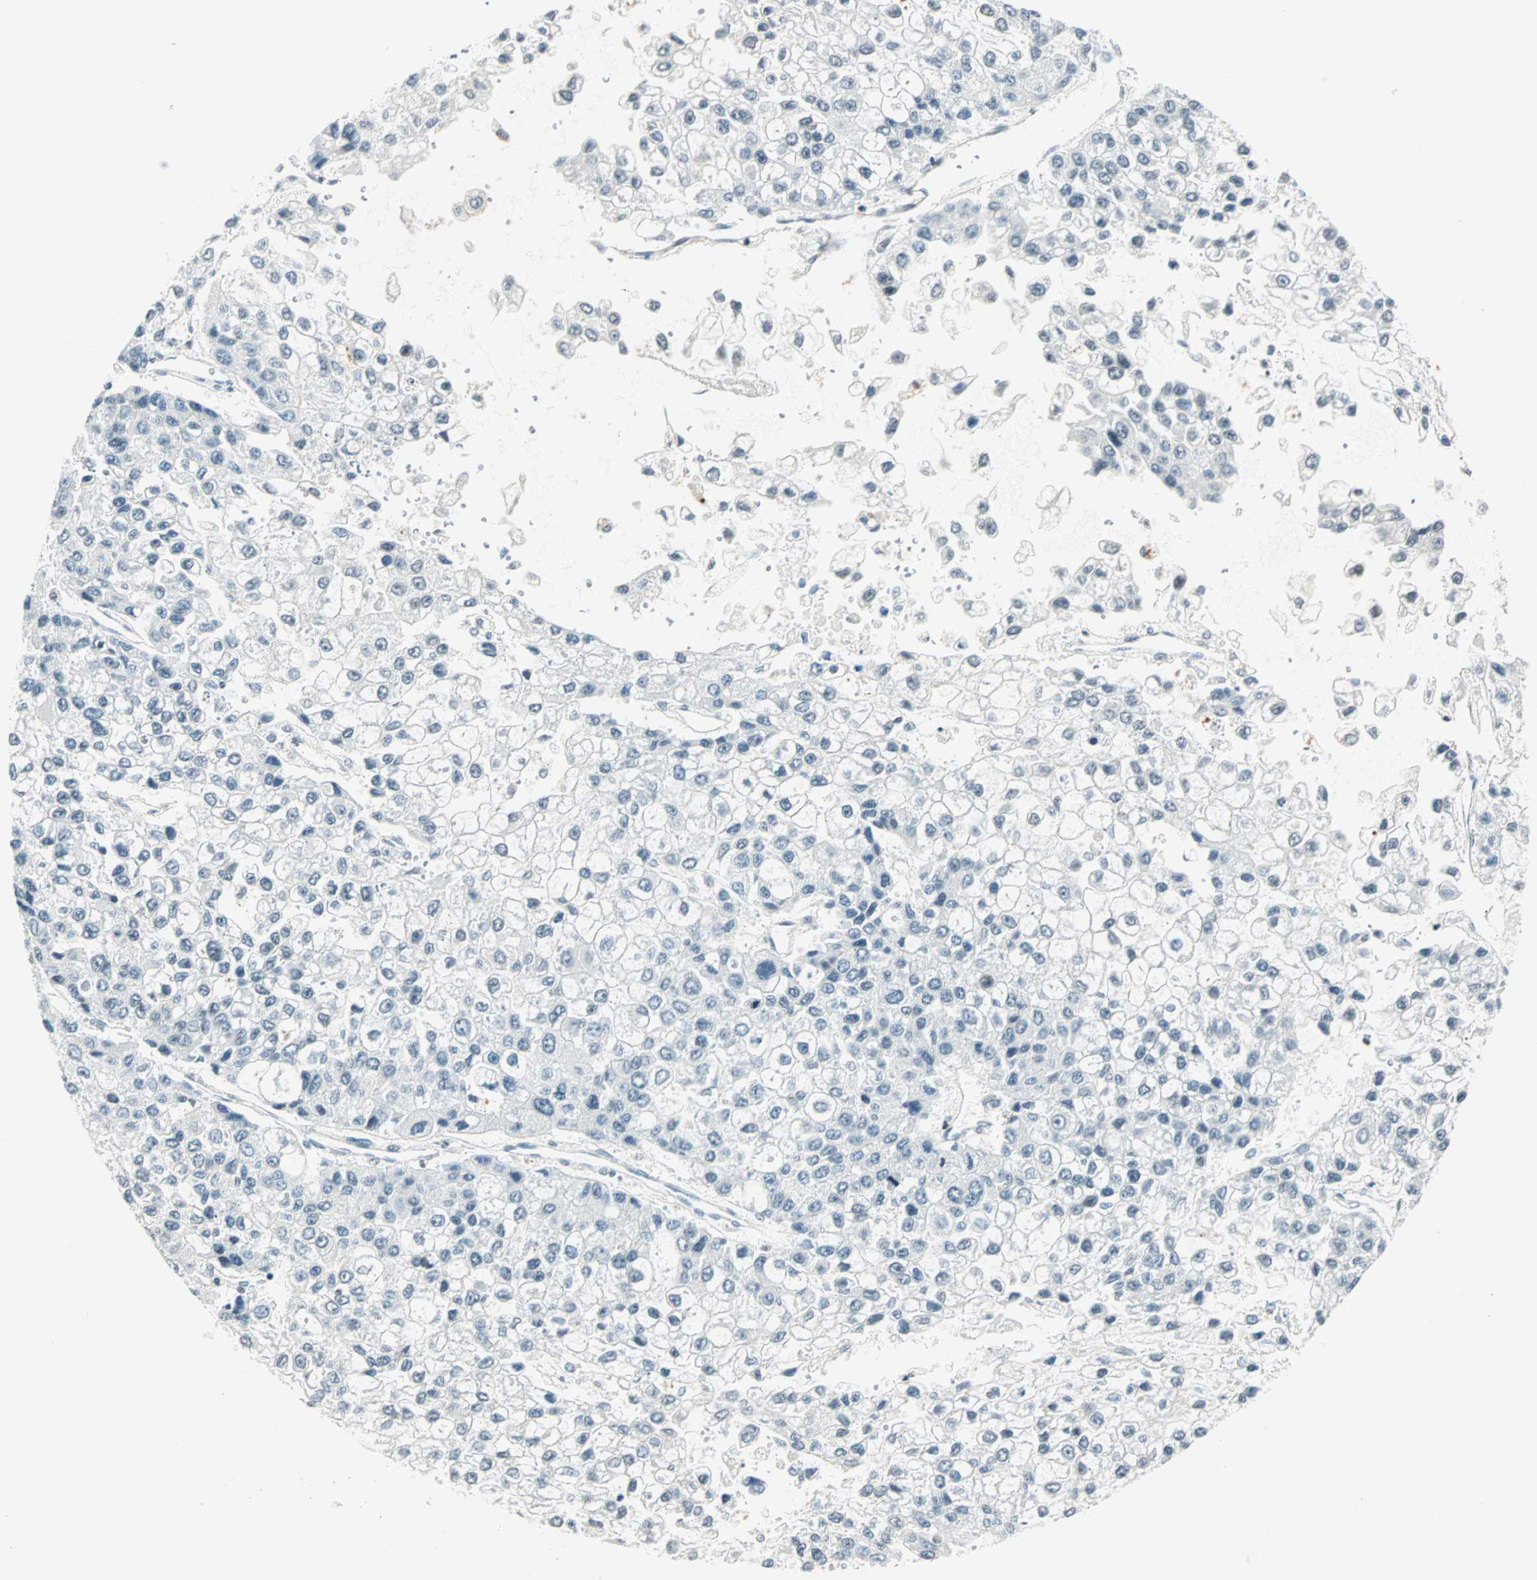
{"staining": {"intensity": "negative", "quantity": "none", "location": "none"}, "tissue": "liver cancer", "cell_type": "Tumor cells", "image_type": "cancer", "snomed": [{"axis": "morphology", "description": "Carcinoma, Hepatocellular, NOS"}, {"axis": "topography", "description": "Liver"}], "caption": "High power microscopy image of an IHC micrograph of hepatocellular carcinoma (liver), revealing no significant expression in tumor cells.", "gene": "SMAD3", "patient": {"sex": "female", "age": 66}}